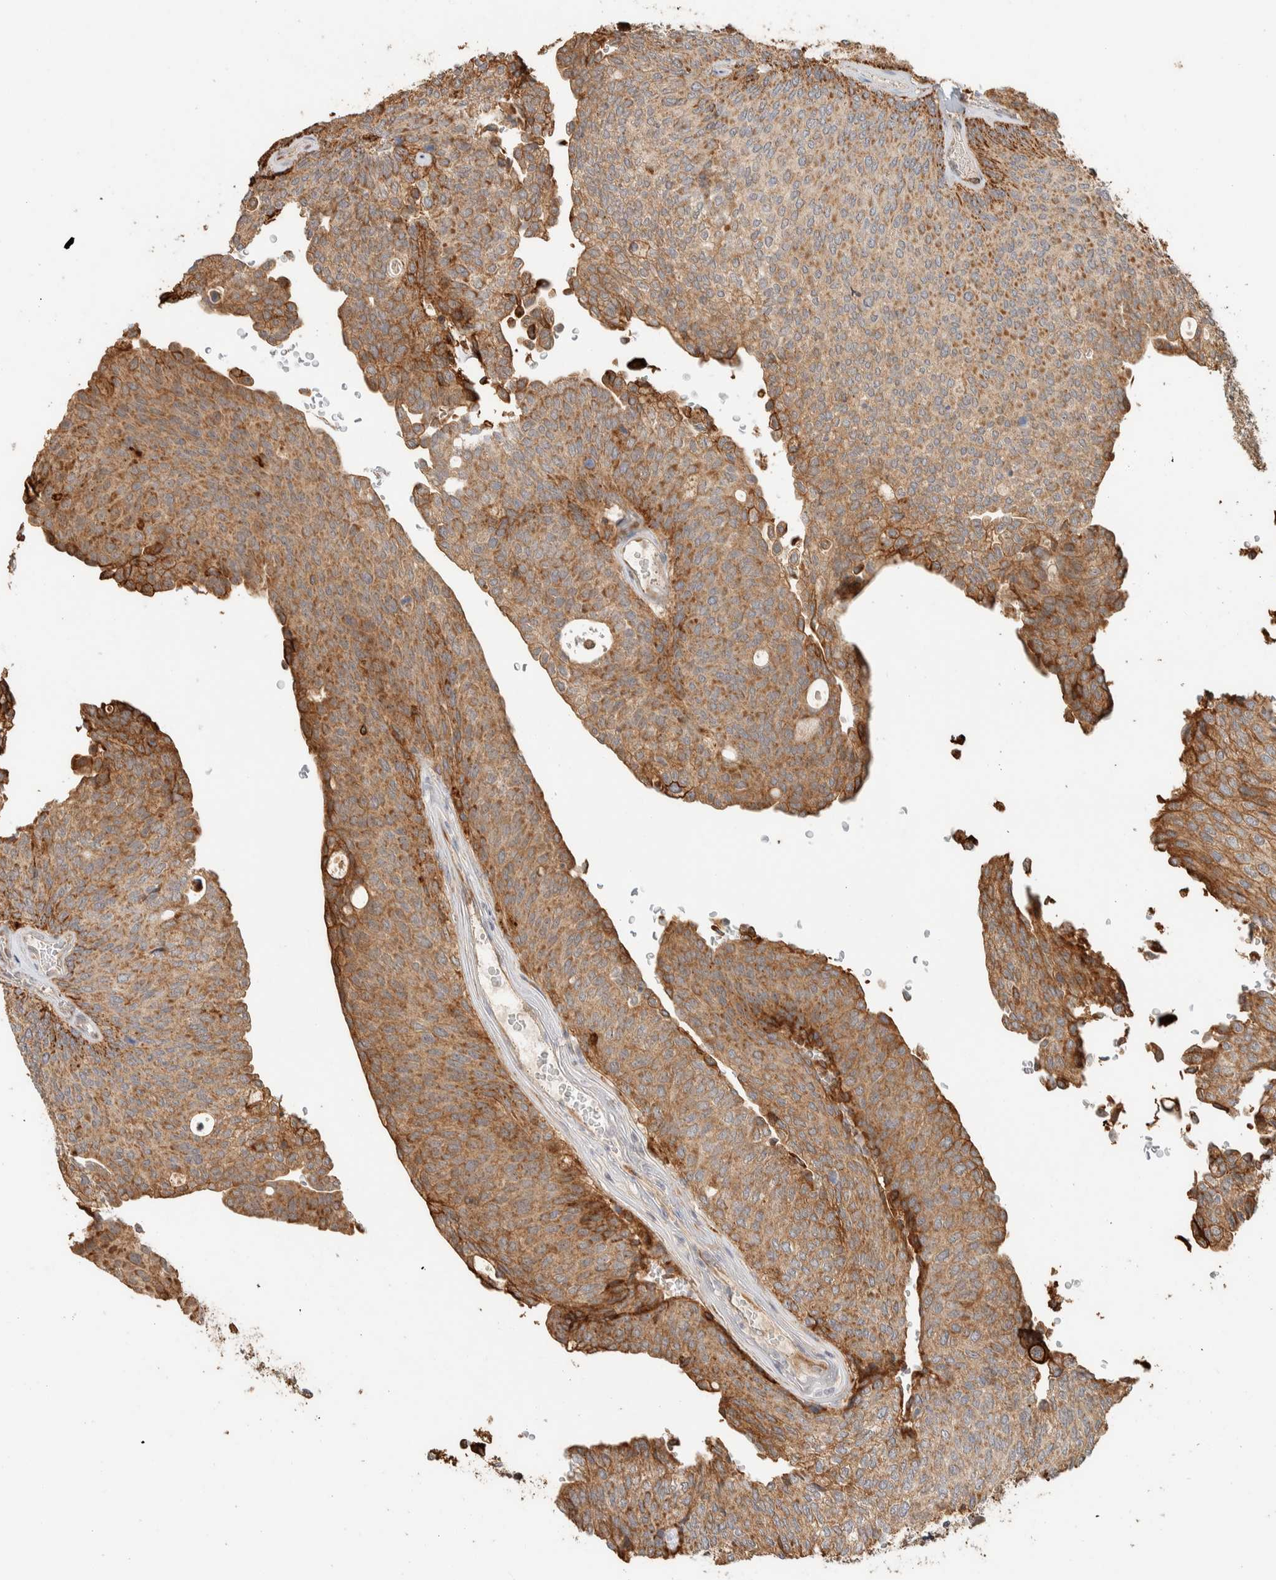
{"staining": {"intensity": "moderate", "quantity": "25%-75%", "location": "cytoplasmic/membranous"}, "tissue": "urothelial cancer", "cell_type": "Tumor cells", "image_type": "cancer", "snomed": [{"axis": "morphology", "description": "Urothelial carcinoma, Low grade"}, {"axis": "topography", "description": "Urinary bladder"}], "caption": "Tumor cells show medium levels of moderate cytoplasmic/membranous expression in about 25%-75% of cells in human urothelial cancer.", "gene": "KIF9", "patient": {"sex": "female", "age": 79}}